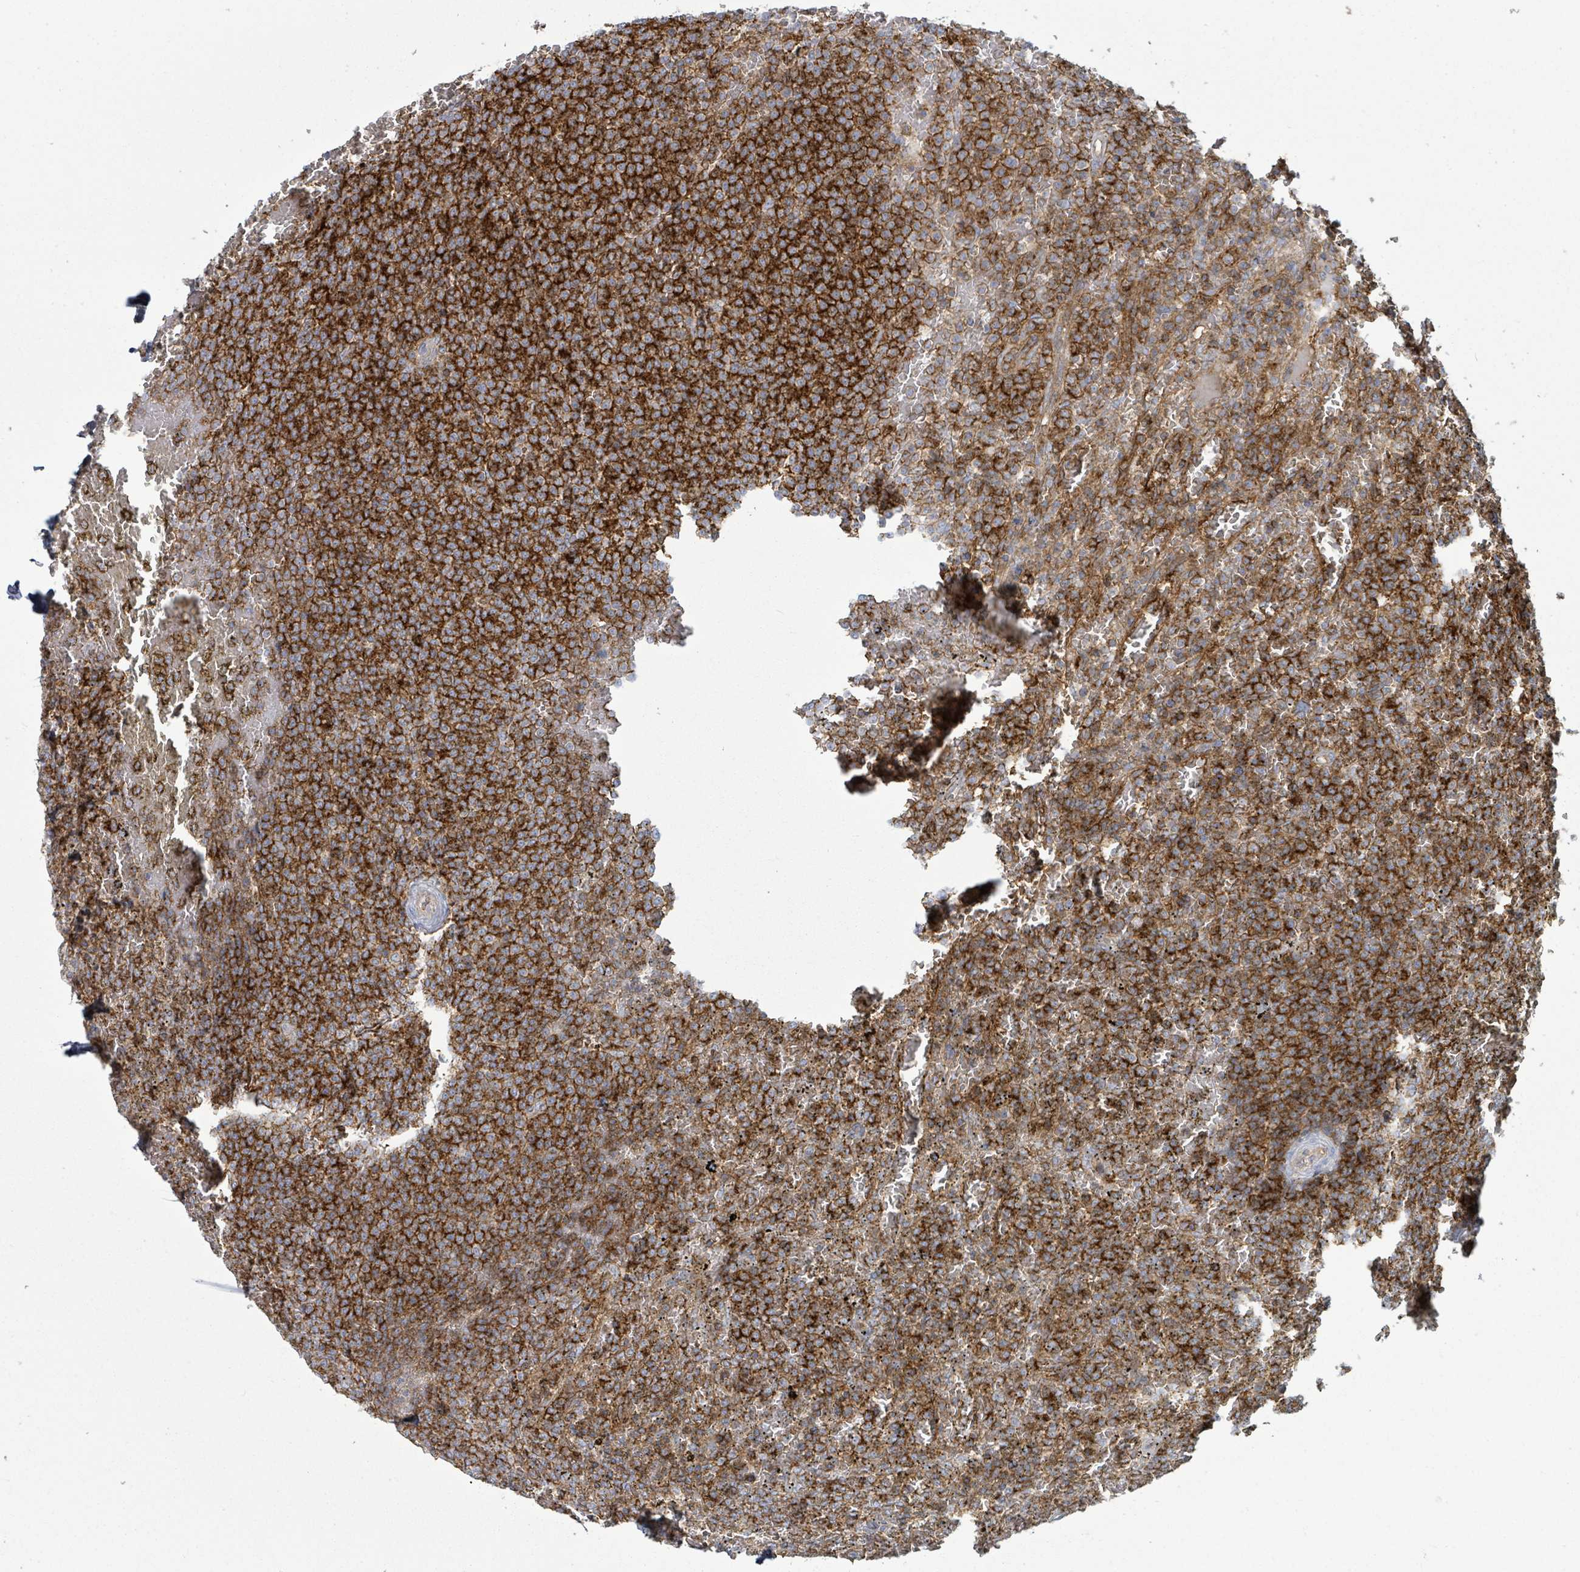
{"staining": {"intensity": "strong", "quantity": ">75%", "location": "cytoplasmic/membranous"}, "tissue": "lymphoma", "cell_type": "Tumor cells", "image_type": "cancer", "snomed": [{"axis": "morphology", "description": "Malignant lymphoma, non-Hodgkin's type, Low grade"}, {"axis": "topography", "description": "Spleen"}], "caption": "This micrograph demonstrates lymphoma stained with immunohistochemistry to label a protein in brown. The cytoplasmic/membranous of tumor cells show strong positivity for the protein. Nuclei are counter-stained blue.", "gene": "TNFRSF14", "patient": {"sex": "male", "age": 60}}